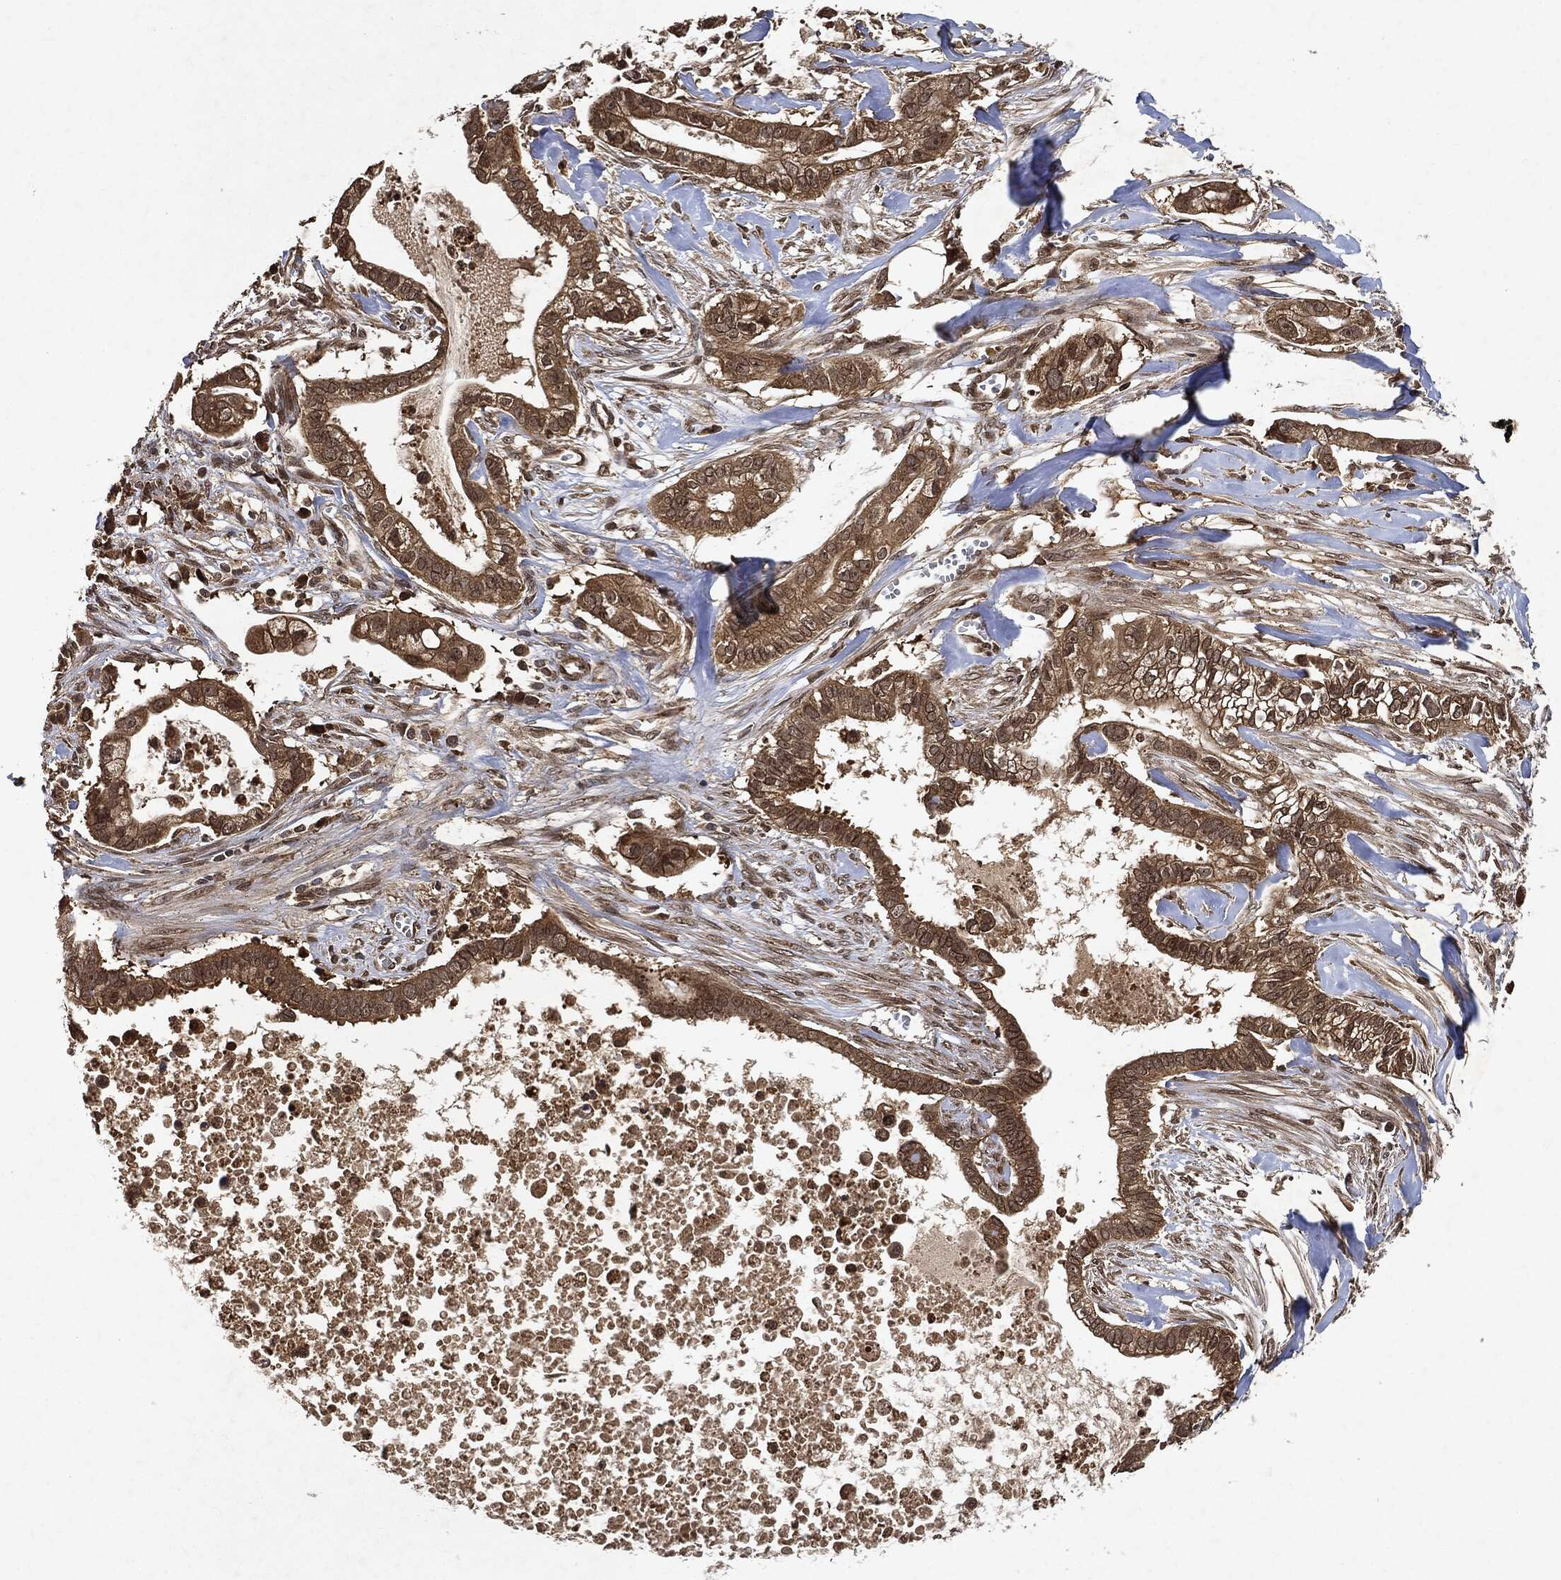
{"staining": {"intensity": "moderate", "quantity": ">75%", "location": "cytoplasmic/membranous"}, "tissue": "pancreatic cancer", "cell_type": "Tumor cells", "image_type": "cancer", "snomed": [{"axis": "morphology", "description": "Adenocarcinoma, NOS"}, {"axis": "topography", "description": "Pancreas"}], "caption": "Adenocarcinoma (pancreatic) stained for a protein exhibits moderate cytoplasmic/membranous positivity in tumor cells. The staining is performed using DAB (3,3'-diaminobenzidine) brown chromogen to label protein expression. The nuclei are counter-stained blue using hematoxylin.", "gene": "ZNF226", "patient": {"sex": "male", "age": 61}}